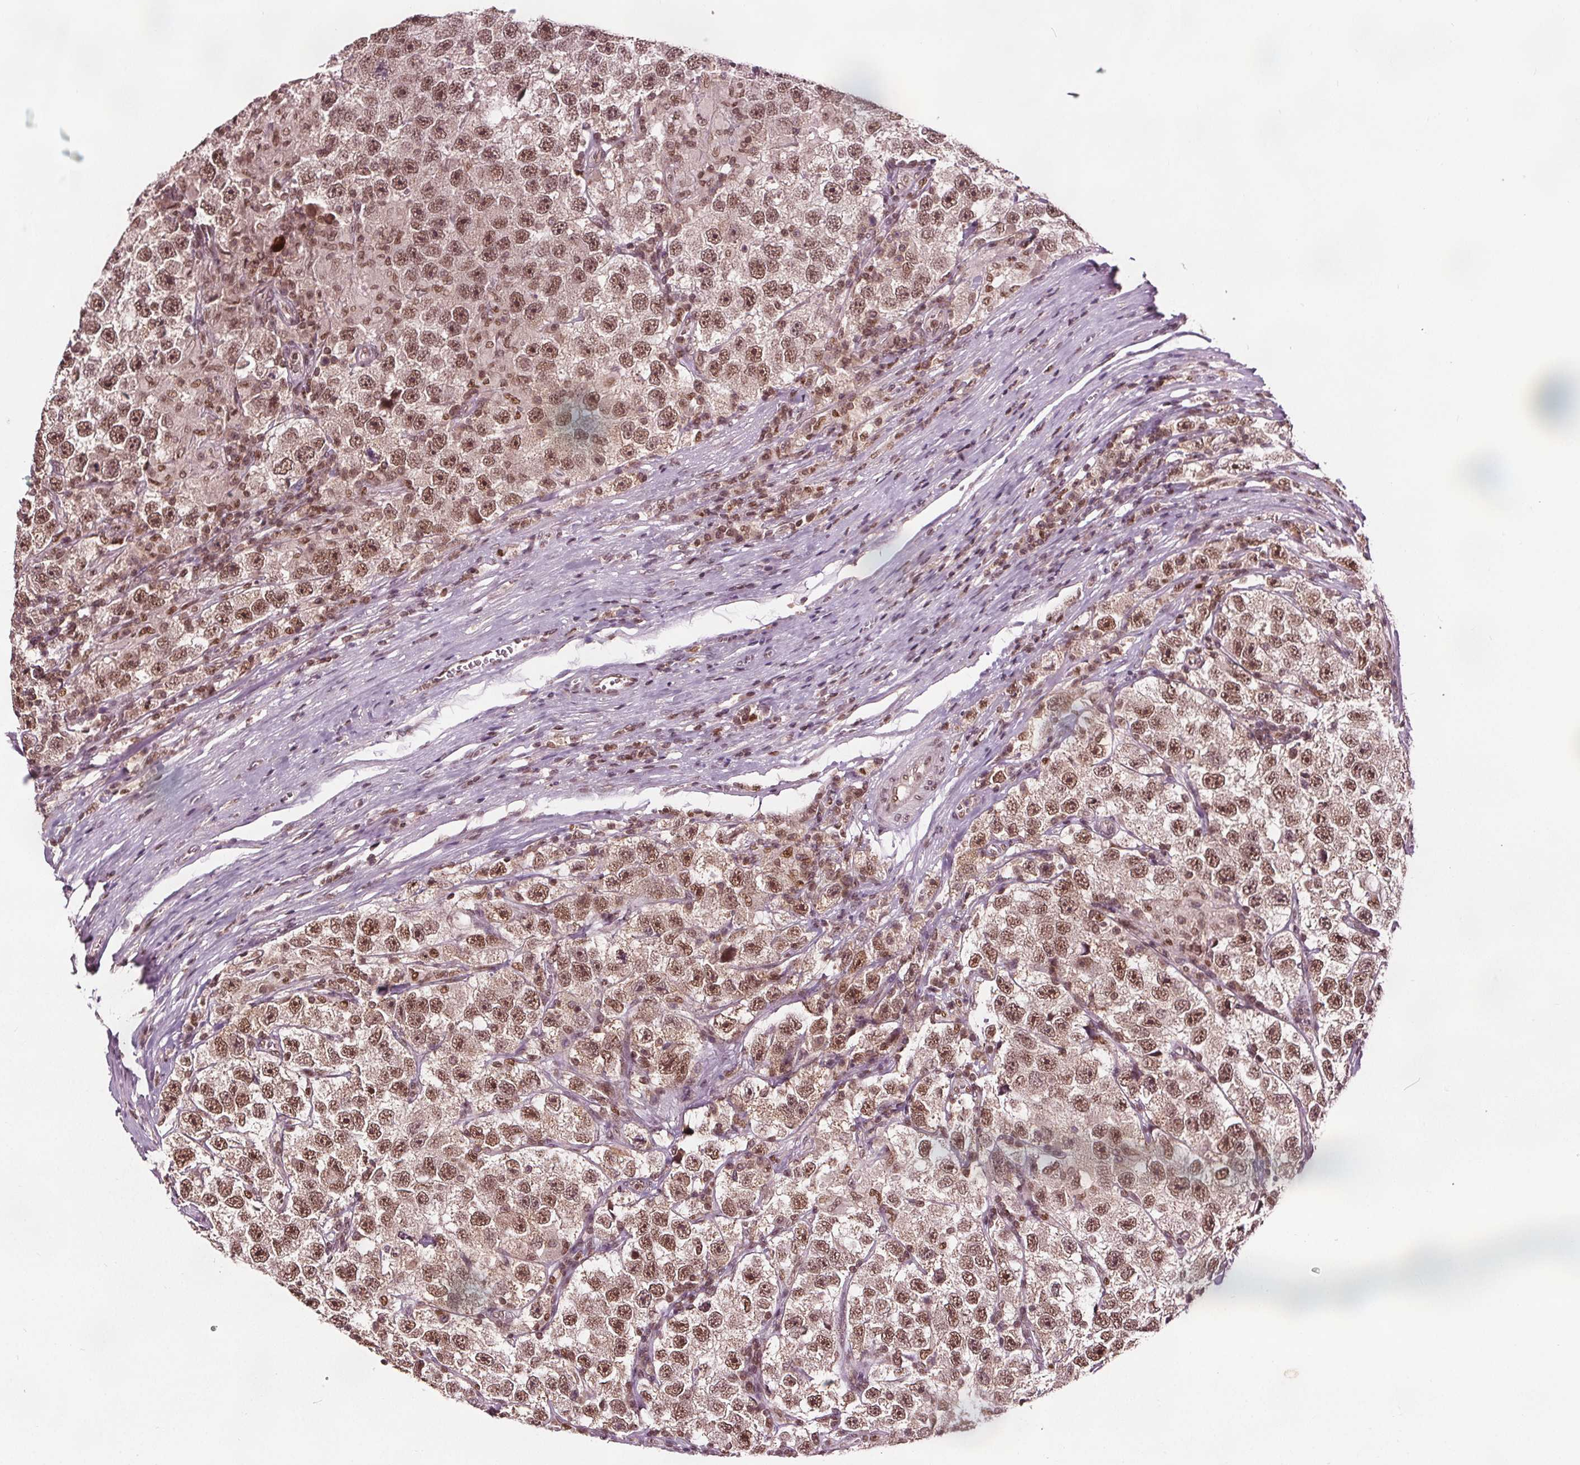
{"staining": {"intensity": "moderate", "quantity": ">75%", "location": "nuclear"}, "tissue": "testis cancer", "cell_type": "Tumor cells", "image_type": "cancer", "snomed": [{"axis": "morphology", "description": "Seminoma, NOS"}, {"axis": "topography", "description": "Testis"}], "caption": "Testis cancer (seminoma) tissue exhibits moderate nuclear expression in approximately >75% of tumor cells, visualized by immunohistochemistry.", "gene": "DDX11", "patient": {"sex": "male", "age": 26}}